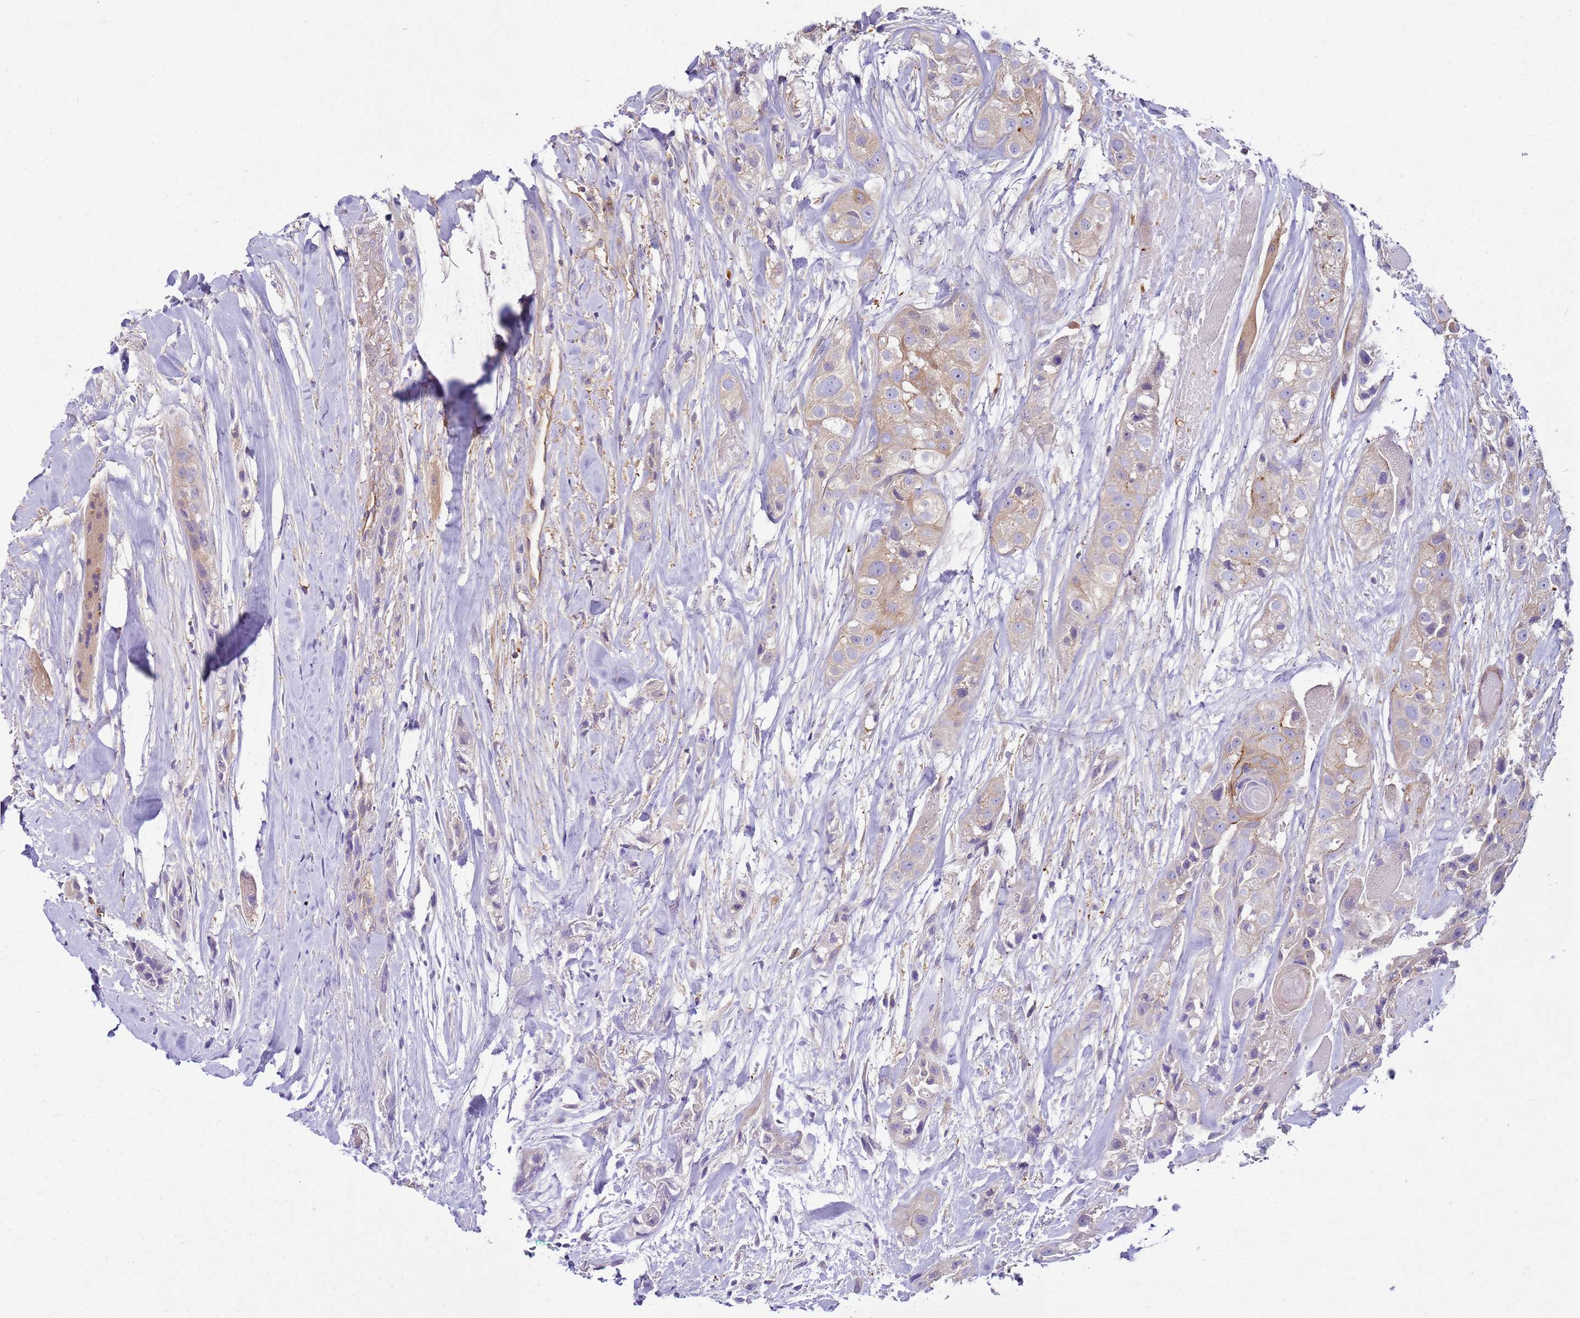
{"staining": {"intensity": "weak", "quantity": "25%-75%", "location": "cytoplasmic/membranous"}, "tissue": "head and neck cancer", "cell_type": "Tumor cells", "image_type": "cancer", "snomed": [{"axis": "morphology", "description": "Normal tissue, NOS"}, {"axis": "morphology", "description": "Squamous cell carcinoma, NOS"}, {"axis": "topography", "description": "Skeletal muscle"}, {"axis": "topography", "description": "Head-Neck"}], "caption": "A histopathology image showing weak cytoplasmic/membranous staining in approximately 25%-75% of tumor cells in head and neck cancer (squamous cell carcinoma), as visualized by brown immunohistochemical staining.", "gene": "SNX21", "patient": {"sex": "male", "age": 51}}